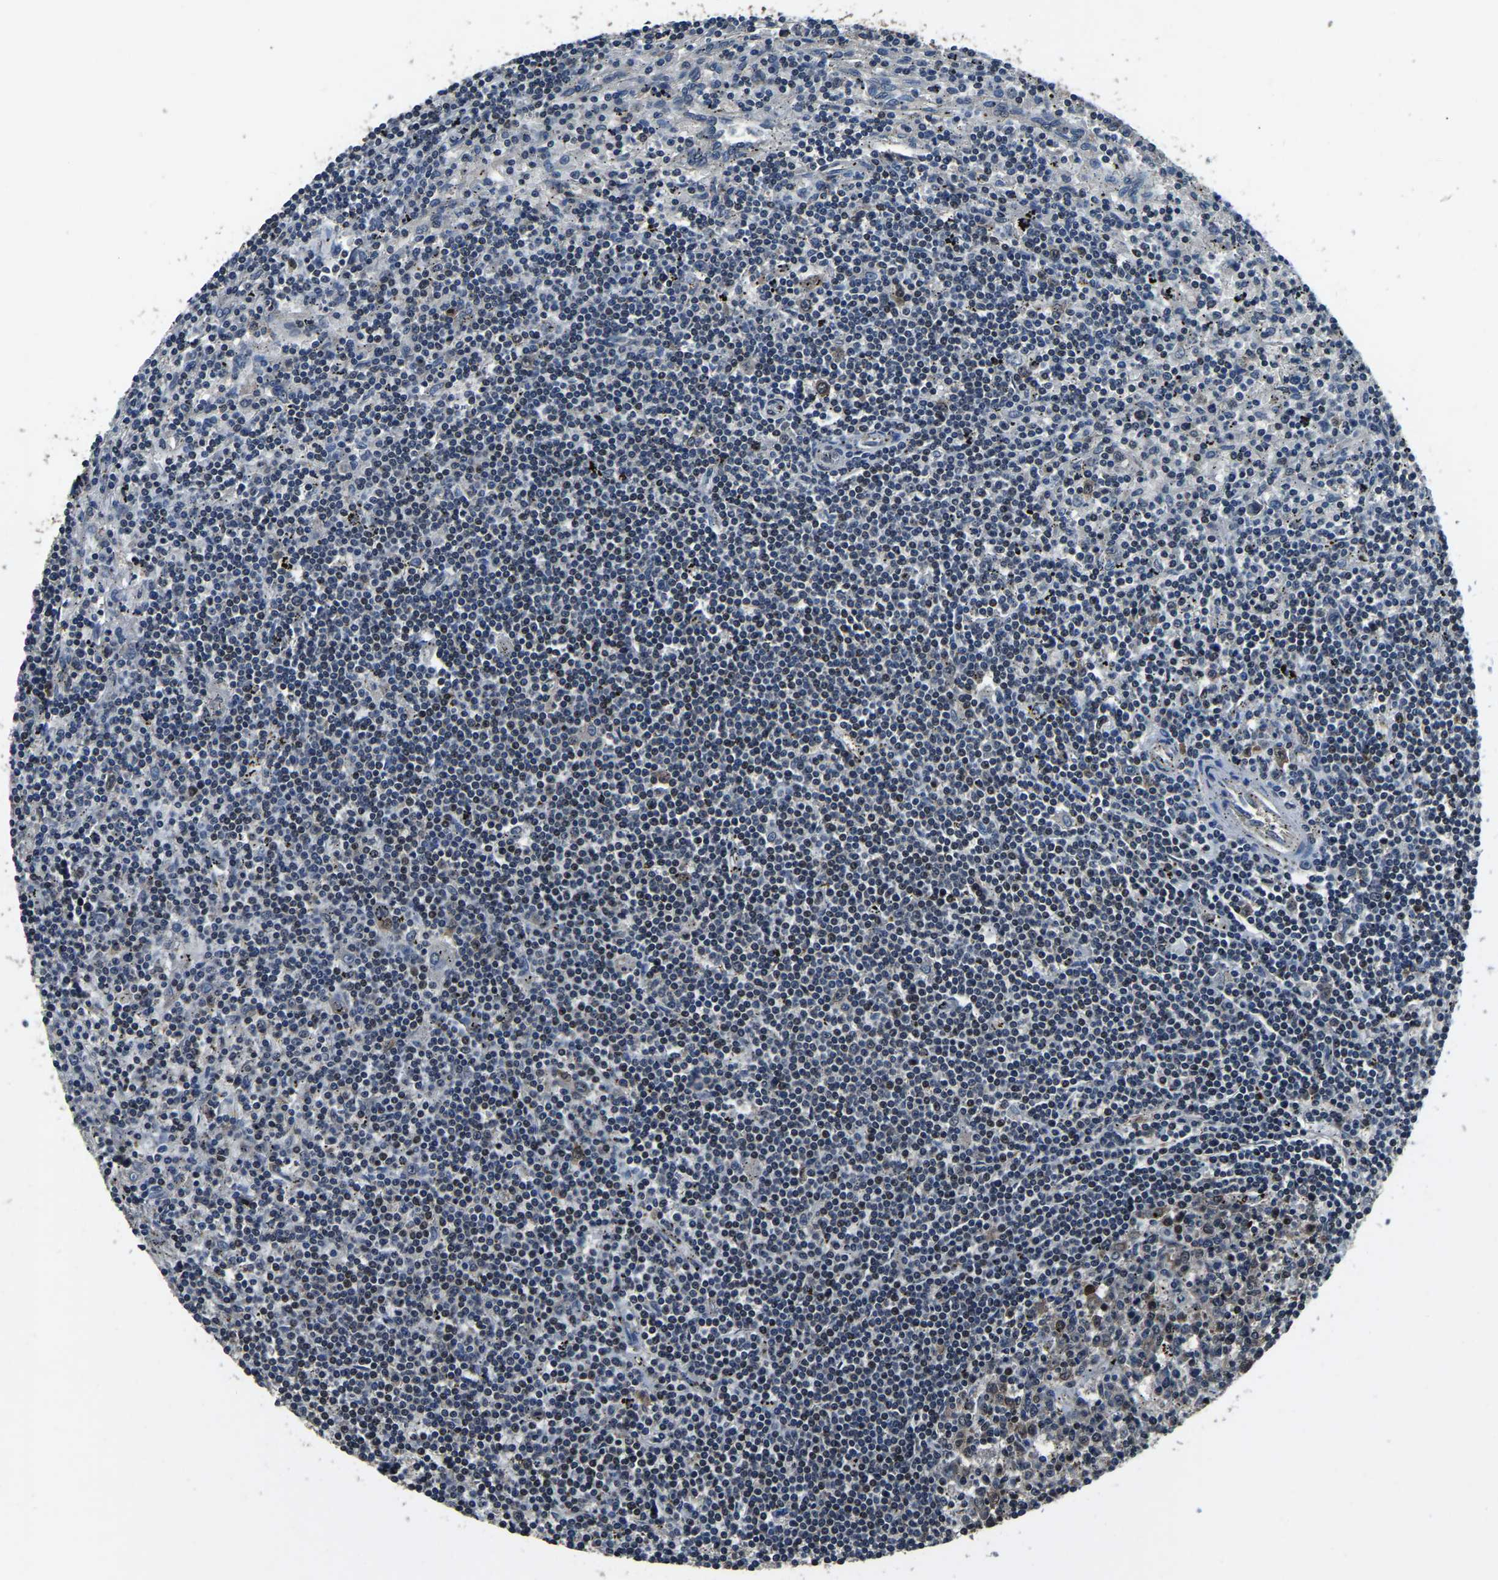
{"staining": {"intensity": "negative", "quantity": "none", "location": "none"}, "tissue": "lymphoma", "cell_type": "Tumor cells", "image_type": "cancer", "snomed": [{"axis": "morphology", "description": "Malignant lymphoma, non-Hodgkin's type, Low grade"}, {"axis": "topography", "description": "Spleen"}], "caption": "Tumor cells are negative for brown protein staining in malignant lymphoma, non-Hodgkin's type (low-grade).", "gene": "ANKIB1", "patient": {"sex": "male", "age": 76}}